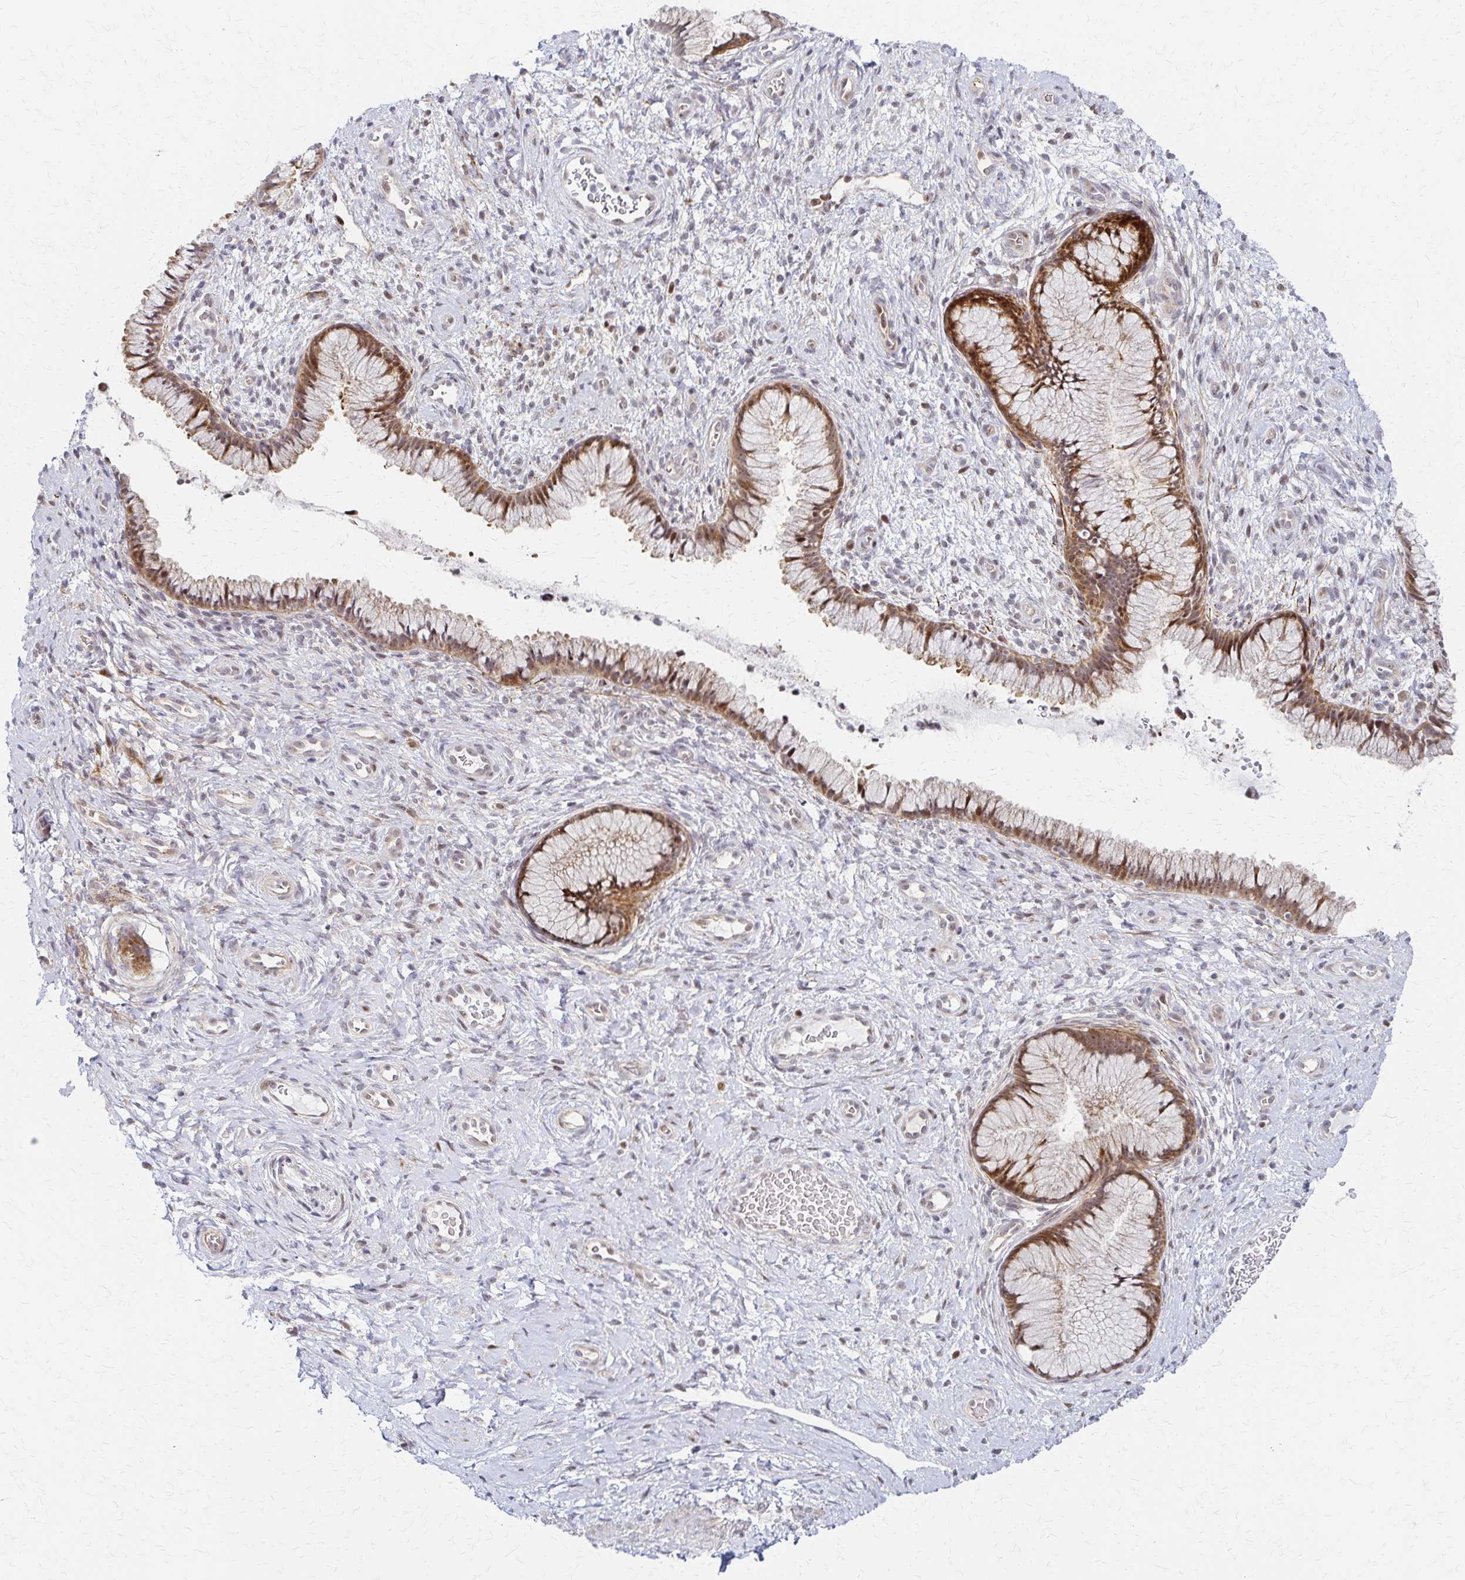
{"staining": {"intensity": "moderate", "quantity": ">75%", "location": "cytoplasmic/membranous,nuclear"}, "tissue": "cervix", "cell_type": "Glandular cells", "image_type": "normal", "snomed": [{"axis": "morphology", "description": "Normal tissue, NOS"}, {"axis": "topography", "description": "Cervix"}], "caption": "Brown immunohistochemical staining in normal human cervix reveals moderate cytoplasmic/membranous,nuclear positivity in about >75% of glandular cells. The staining is performed using DAB brown chromogen to label protein expression. The nuclei are counter-stained blue using hematoxylin.", "gene": "PSMD7", "patient": {"sex": "female", "age": 34}}